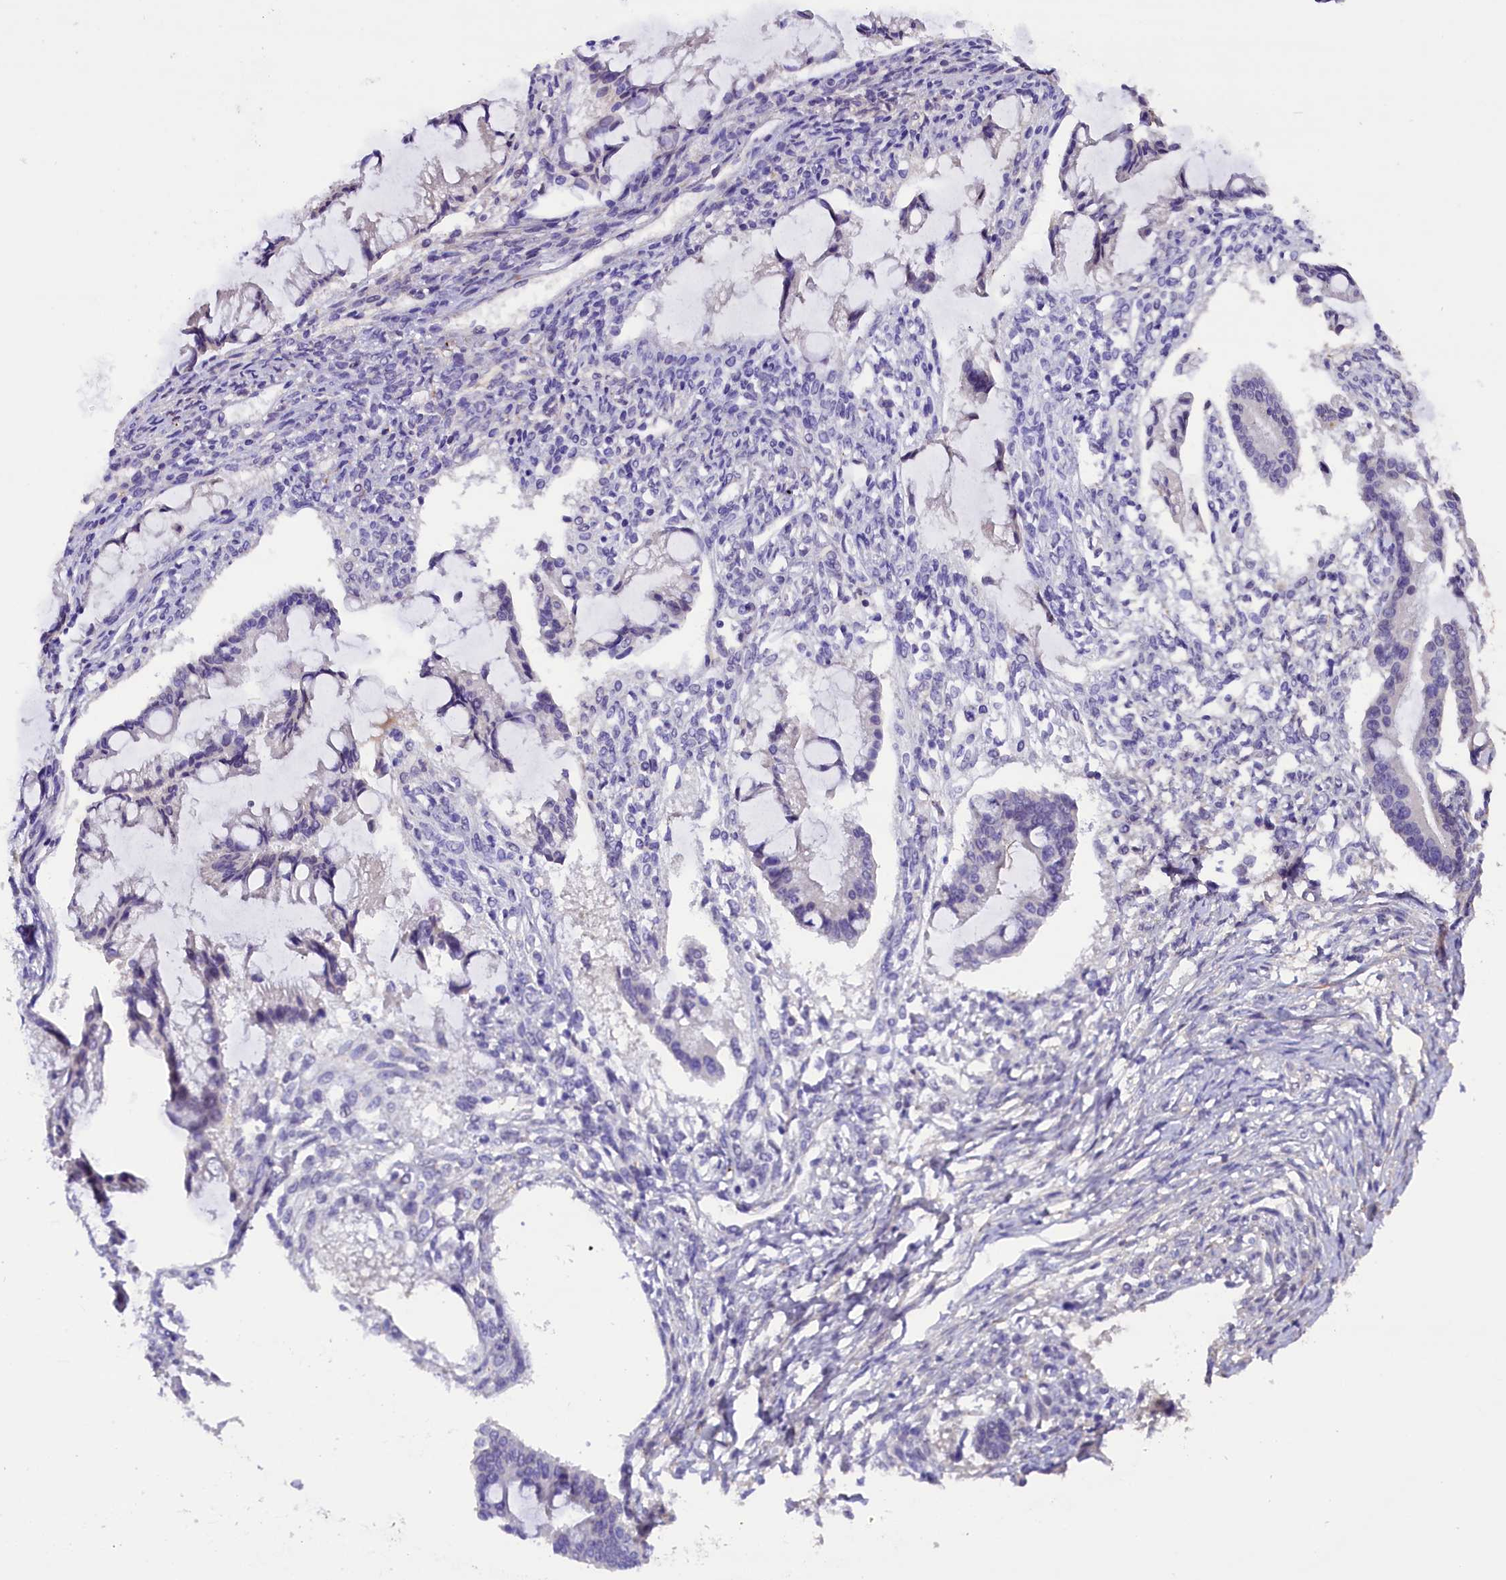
{"staining": {"intensity": "negative", "quantity": "none", "location": "none"}, "tissue": "ovarian cancer", "cell_type": "Tumor cells", "image_type": "cancer", "snomed": [{"axis": "morphology", "description": "Cystadenocarcinoma, mucinous, NOS"}, {"axis": "topography", "description": "Ovary"}], "caption": "This is an IHC micrograph of mucinous cystadenocarcinoma (ovarian). There is no staining in tumor cells.", "gene": "MEX3B", "patient": {"sex": "female", "age": 73}}